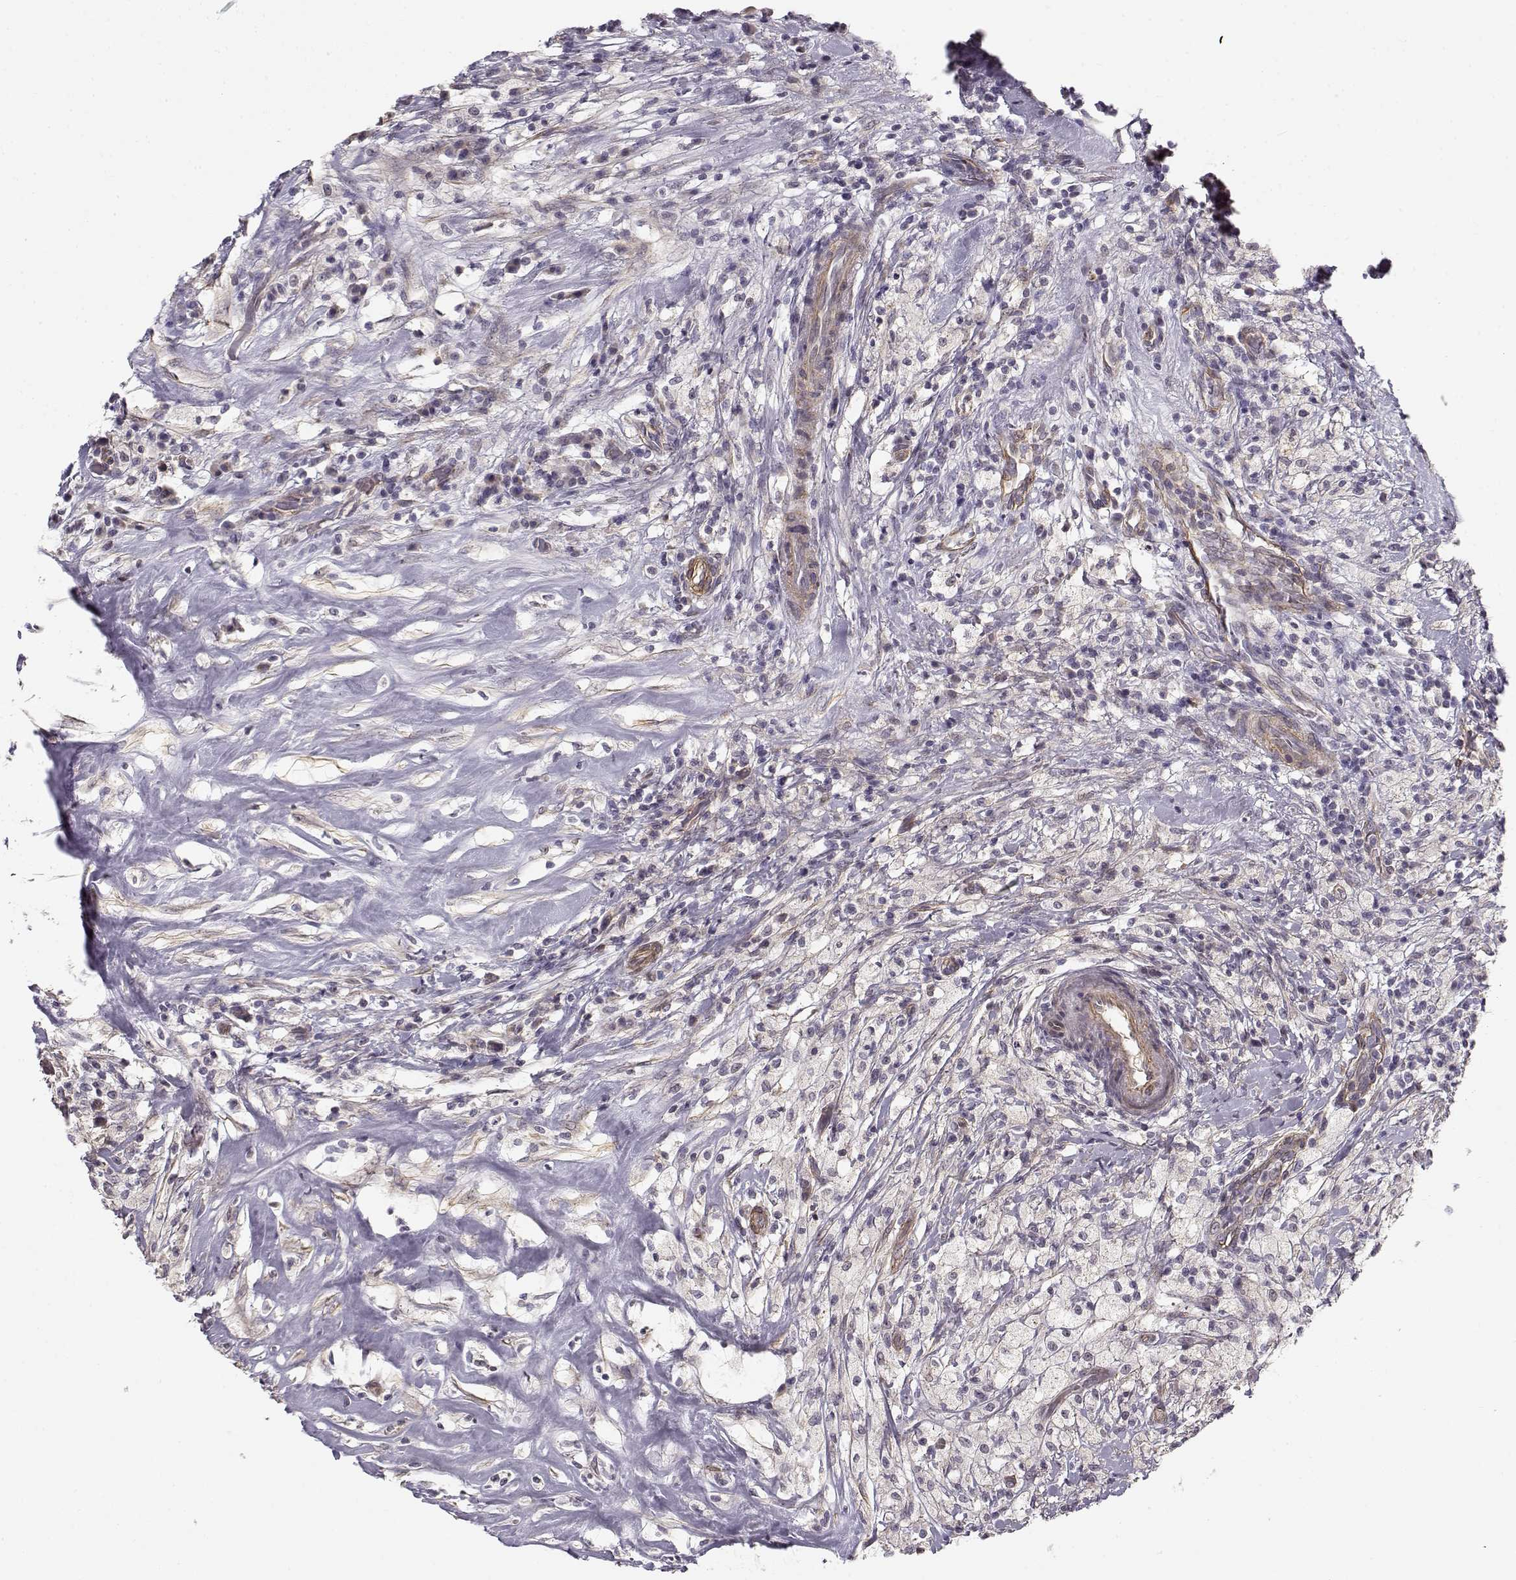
{"staining": {"intensity": "negative", "quantity": "none", "location": "none"}, "tissue": "testis cancer", "cell_type": "Tumor cells", "image_type": "cancer", "snomed": [{"axis": "morphology", "description": "Necrosis, NOS"}, {"axis": "morphology", "description": "Carcinoma, Embryonal, NOS"}, {"axis": "topography", "description": "Testis"}], "caption": "Testis cancer (embryonal carcinoma) stained for a protein using immunohistochemistry (IHC) shows no staining tumor cells.", "gene": "RGS9BP", "patient": {"sex": "male", "age": 19}}